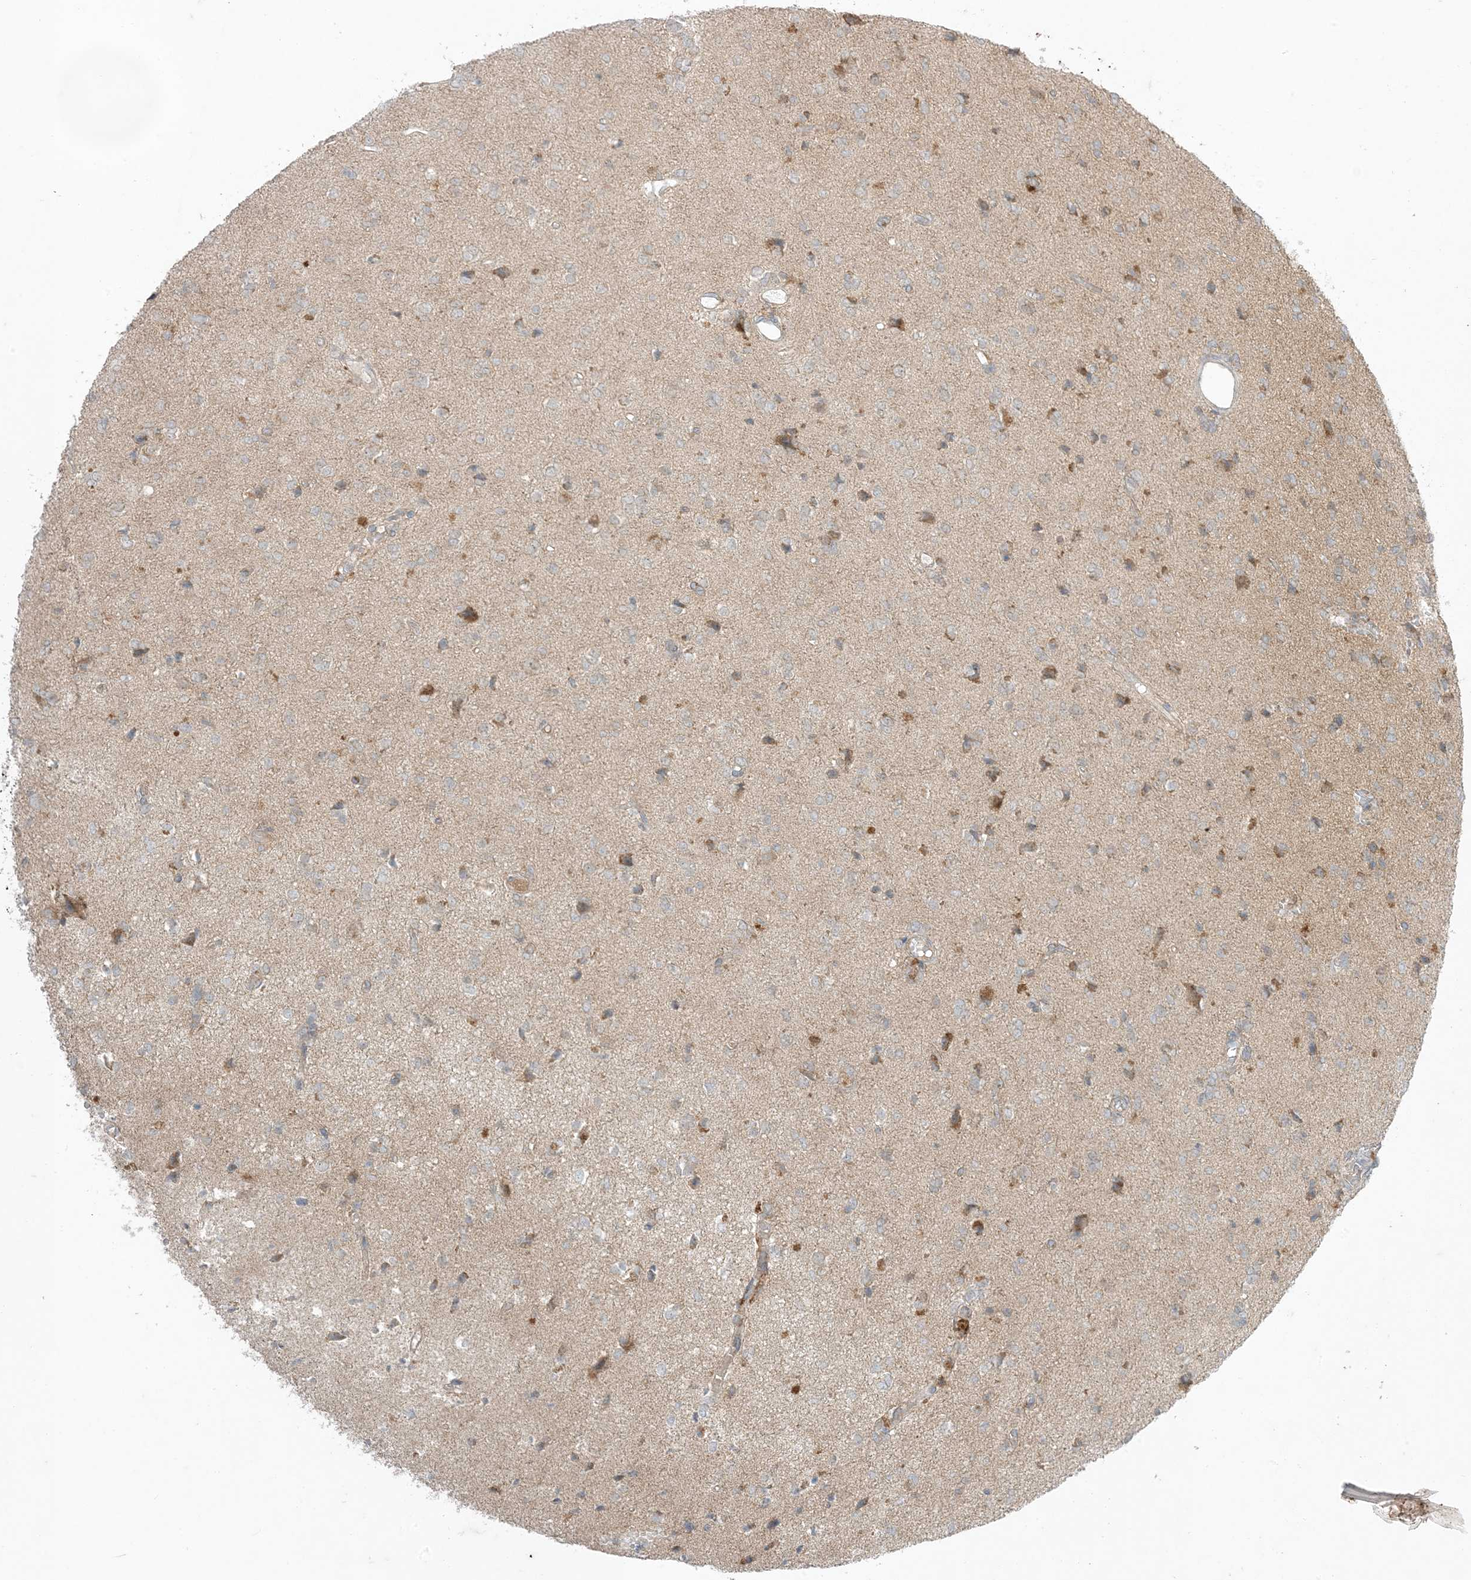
{"staining": {"intensity": "negative", "quantity": "none", "location": "none"}, "tissue": "glioma", "cell_type": "Tumor cells", "image_type": "cancer", "snomed": [{"axis": "morphology", "description": "Glioma, malignant, High grade"}, {"axis": "topography", "description": "Brain"}], "caption": "Immunohistochemistry histopathology image of neoplastic tissue: human glioma stained with DAB (3,3'-diaminobenzidine) reveals no significant protein staining in tumor cells. (Immunohistochemistry, brightfield microscopy, high magnification).", "gene": "ODC1", "patient": {"sex": "female", "age": 59}}